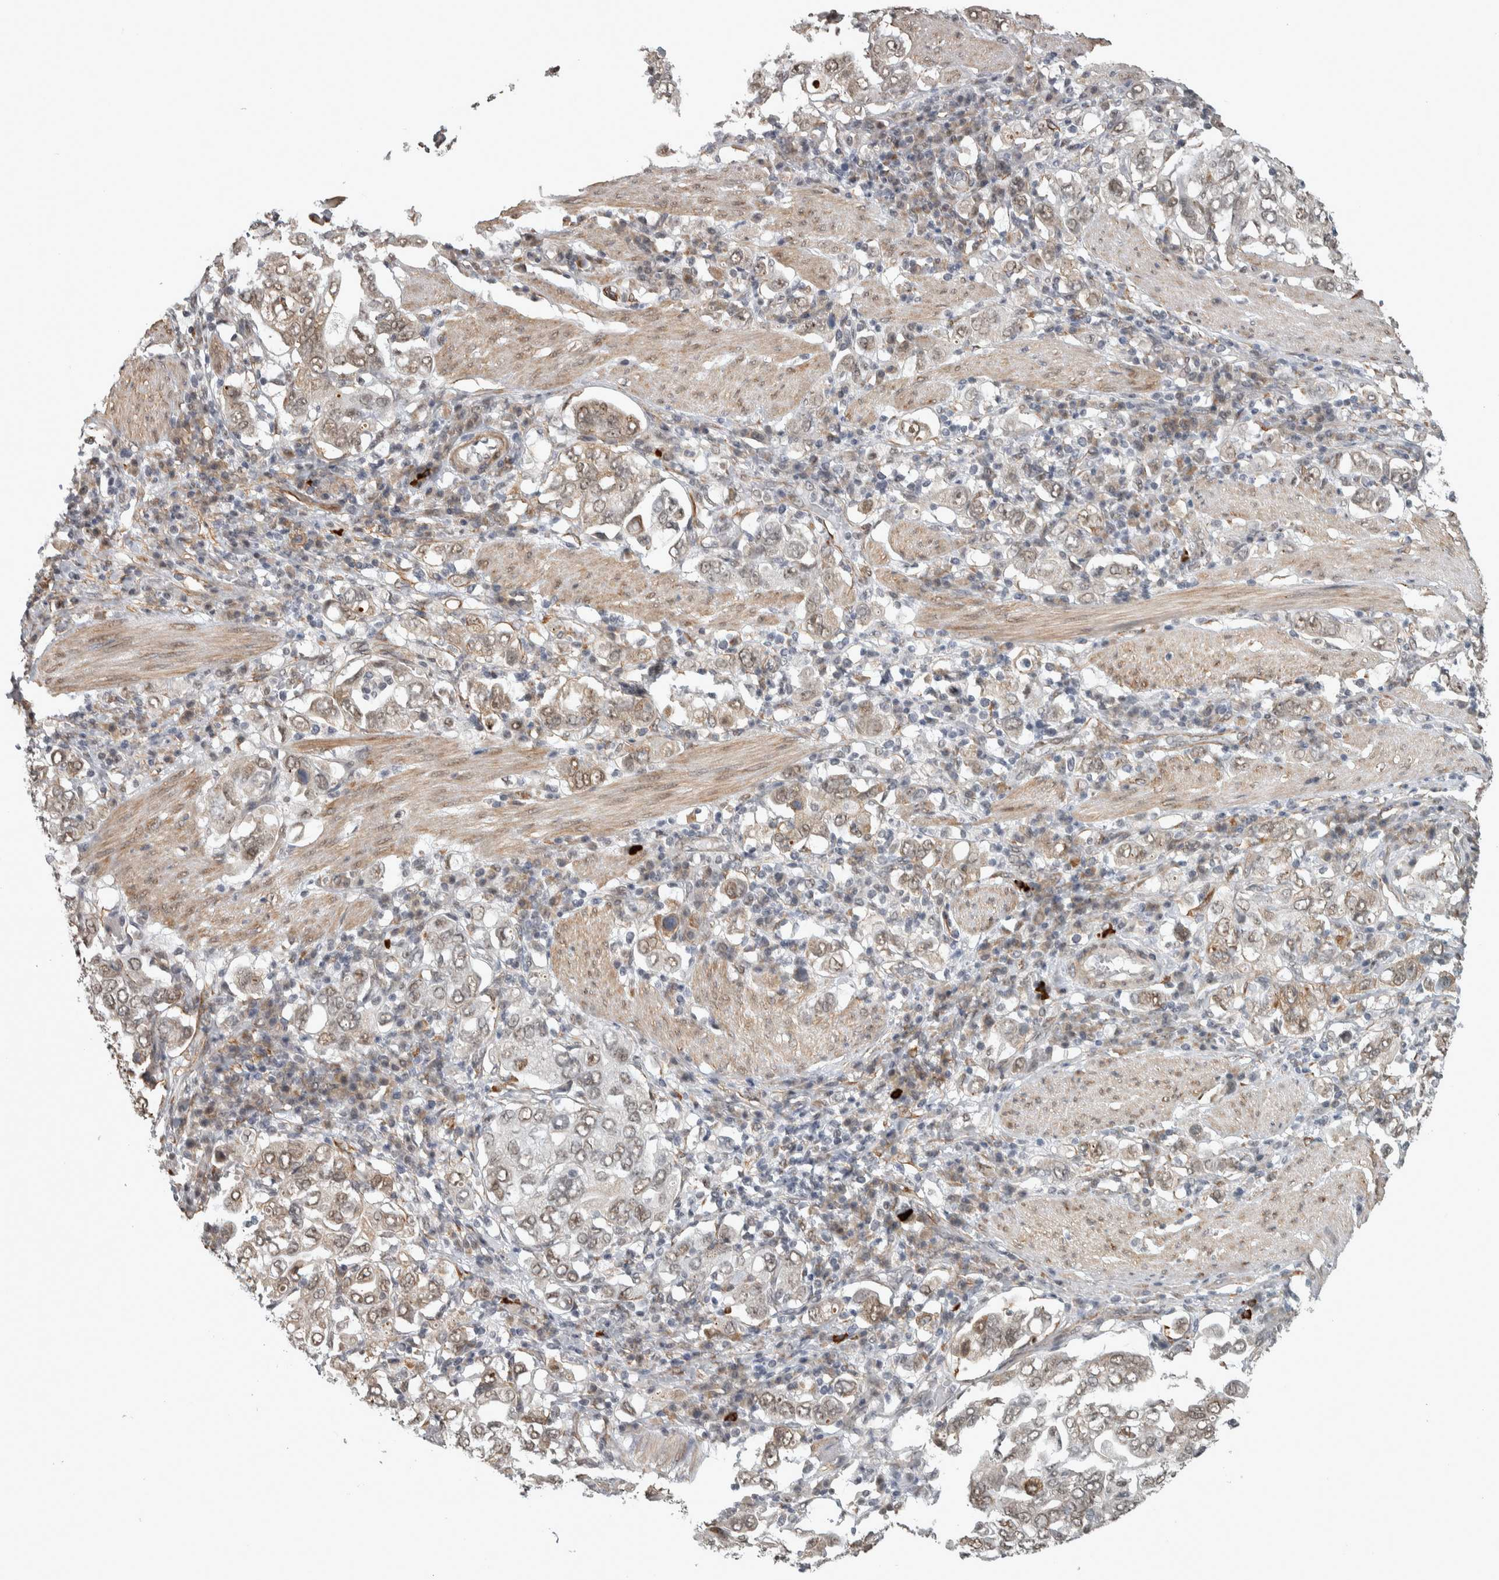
{"staining": {"intensity": "weak", "quantity": "25%-75%", "location": "nuclear"}, "tissue": "stomach cancer", "cell_type": "Tumor cells", "image_type": "cancer", "snomed": [{"axis": "morphology", "description": "Adenocarcinoma, NOS"}, {"axis": "topography", "description": "Stomach, upper"}], "caption": "Immunohistochemical staining of human stomach adenocarcinoma shows low levels of weak nuclear positivity in about 25%-75% of tumor cells.", "gene": "DDX42", "patient": {"sex": "male", "age": 62}}